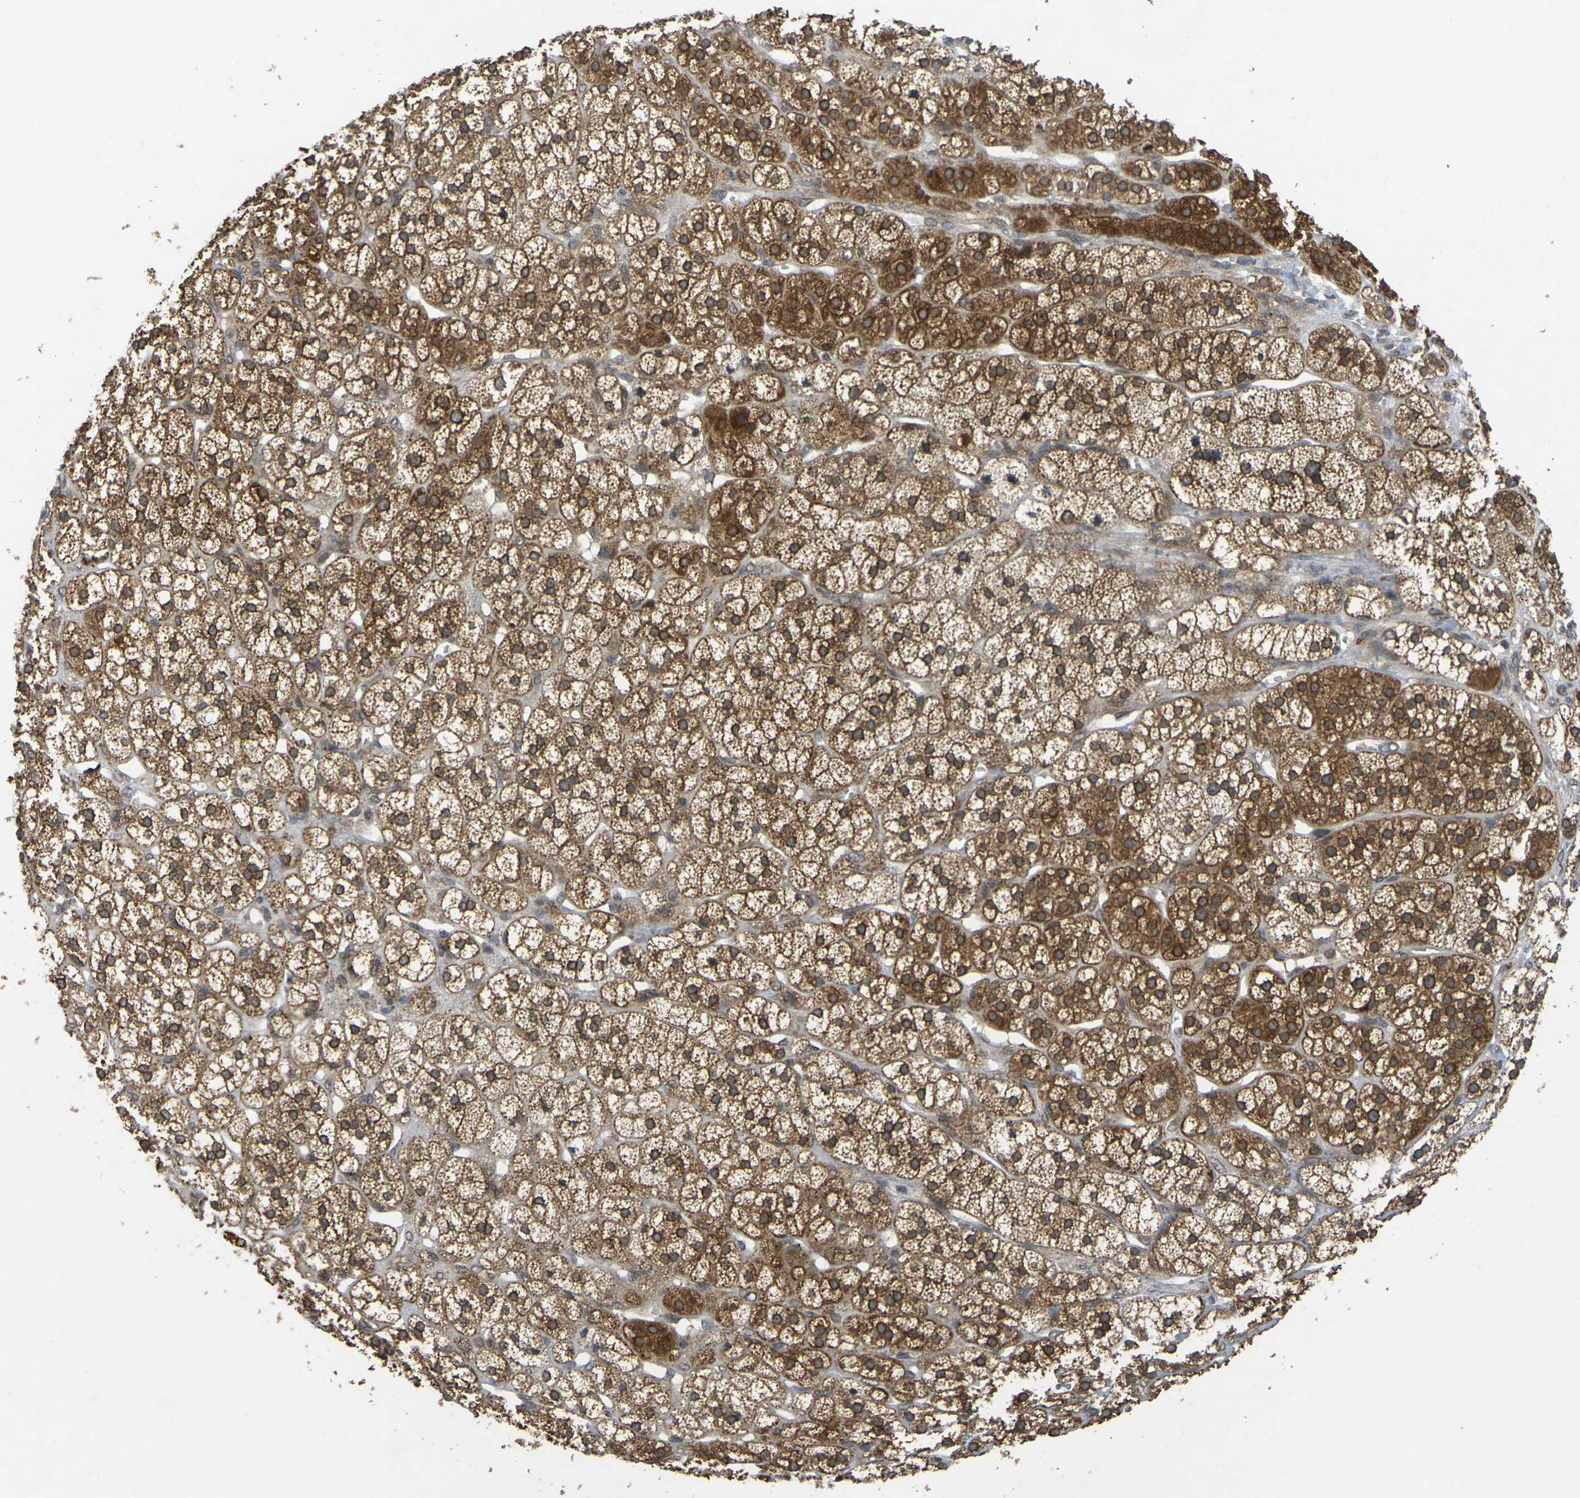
{"staining": {"intensity": "strong", "quantity": ">75%", "location": "cytoplasmic/membranous"}, "tissue": "adrenal gland", "cell_type": "Glandular cells", "image_type": "normal", "snomed": [{"axis": "morphology", "description": "Normal tissue, NOS"}, {"axis": "topography", "description": "Adrenal gland"}], "caption": "Adrenal gland stained for a protein shows strong cytoplasmic/membranous positivity in glandular cells. The staining was performed using DAB, with brown indicating positive protein expression. Nuclei are stained blue with hematoxylin.", "gene": "ERN1", "patient": {"sex": "male", "age": 56}}